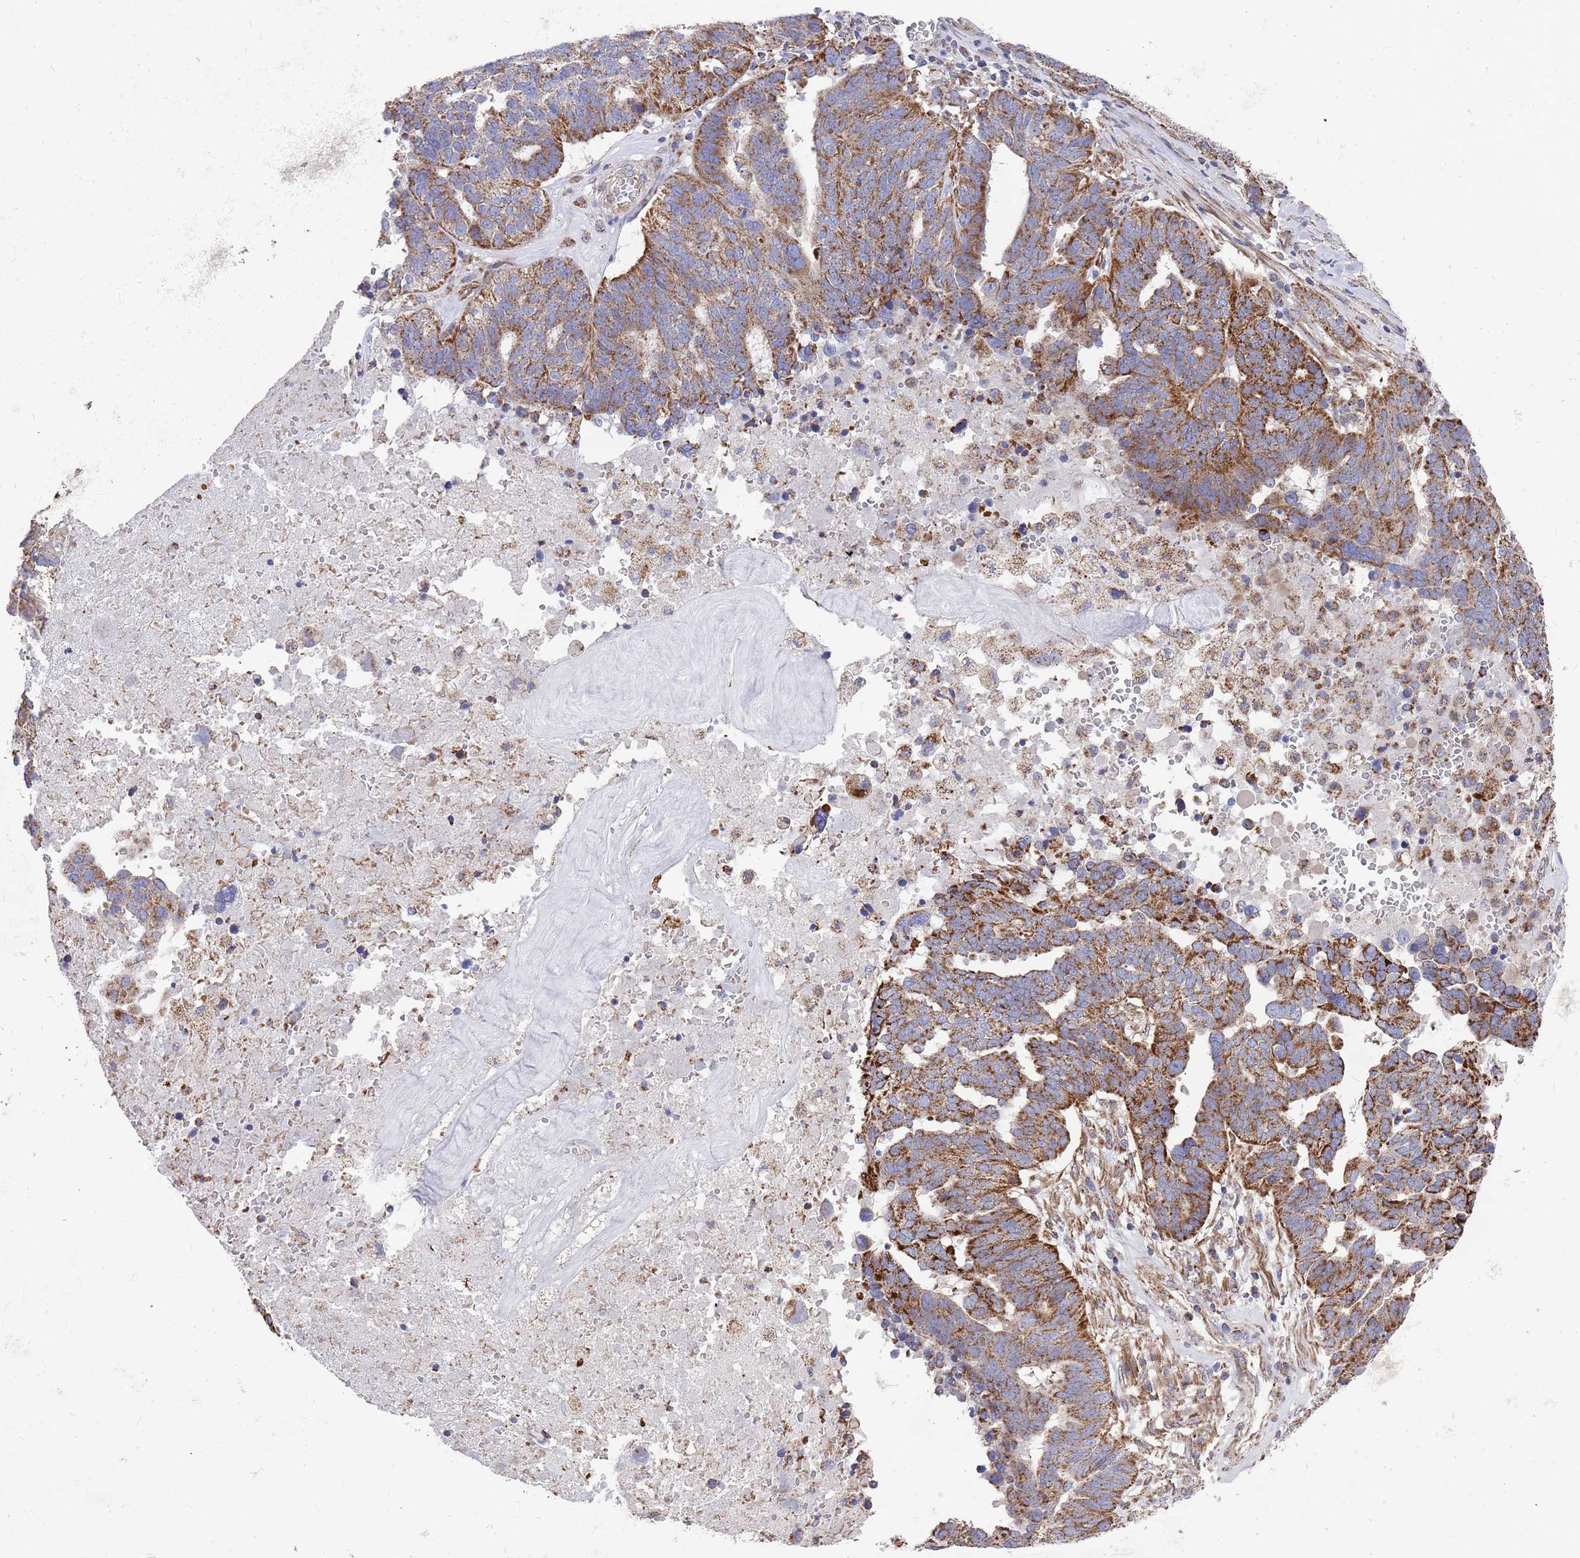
{"staining": {"intensity": "moderate", "quantity": ">75%", "location": "cytoplasmic/membranous"}, "tissue": "ovarian cancer", "cell_type": "Tumor cells", "image_type": "cancer", "snomed": [{"axis": "morphology", "description": "Cystadenocarcinoma, serous, NOS"}, {"axis": "topography", "description": "Ovary"}], "caption": "The photomicrograph shows a brown stain indicating the presence of a protein in the cytoplasmic/membranous of tumor cells in ovarian serous cystadenocarcinoma. (DAB = brown stain, brightfield microscopy at high magnification).", "gene": "WDFY3", "patient": {"sex": "female", "age": 59}}